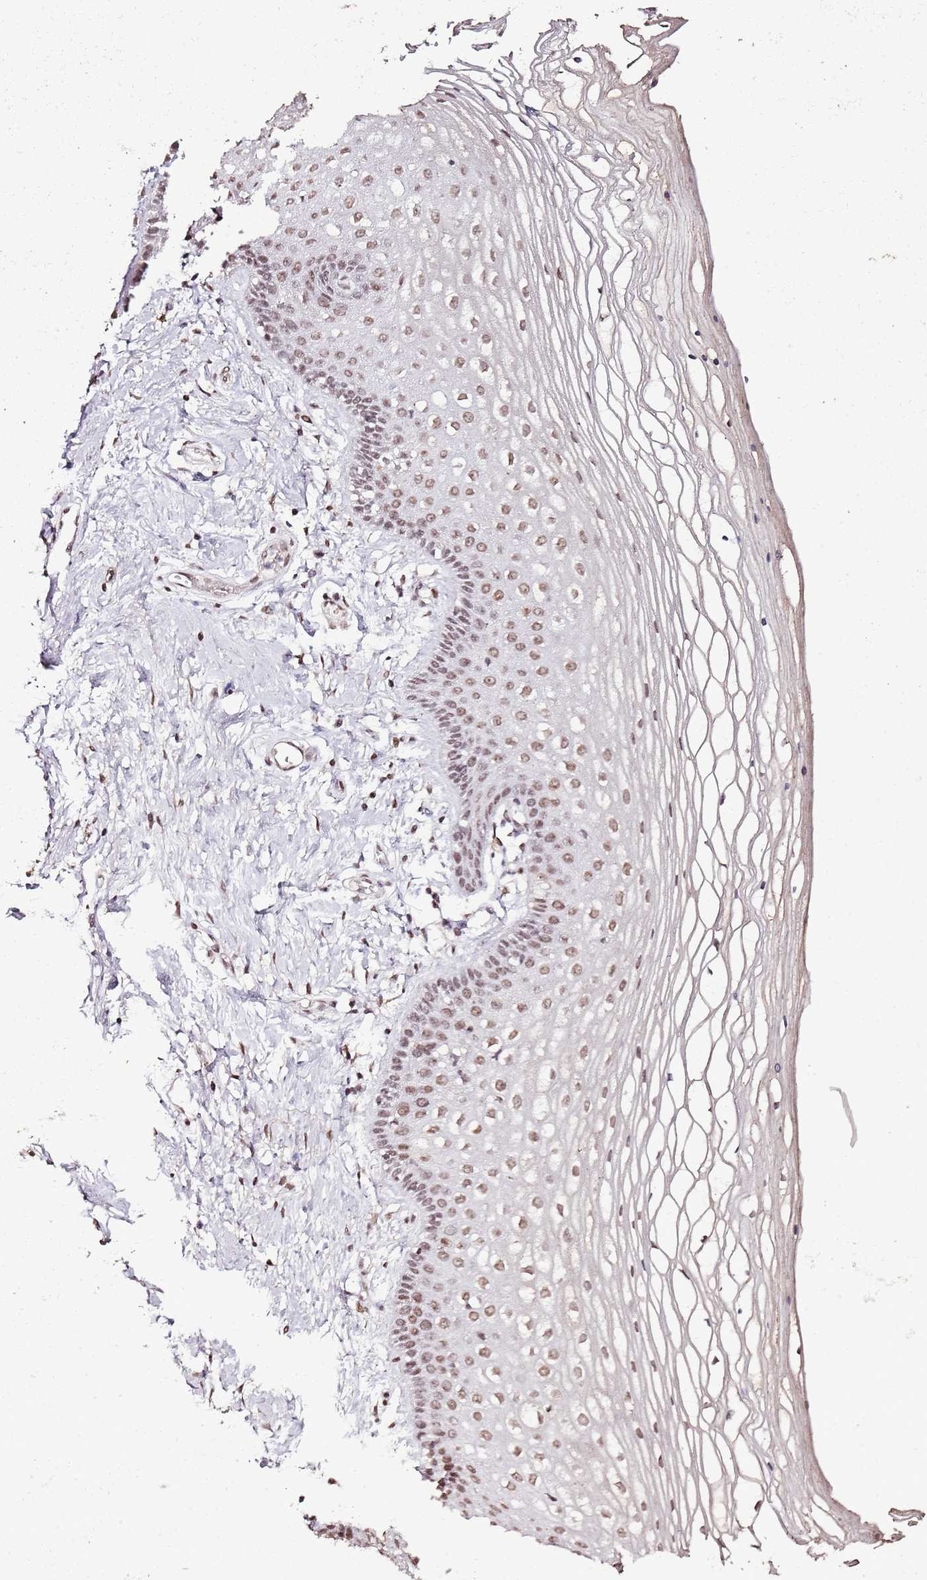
{"staining": {"intensity": "moderate", "quantity": ">75%", "location": "nuclear"}, "tissue": "vagina", "cell_type": "Squamous epithelial cells", "image_type": "normal", "snomed": [{"axis": "morphology", "description": "Normal tissue, NOS"}, {"axis": "topography", "description": "Vagina"}], "caption": "DAB (3,3'-diaminobenzidine) immunohistochemical staining of benign human vagina reveals moderate nuclear protein staining in about >75% of squamous epithelial cells.", "gene": "ARL14EP", "patient": {"sex": "female", "age": 46}}